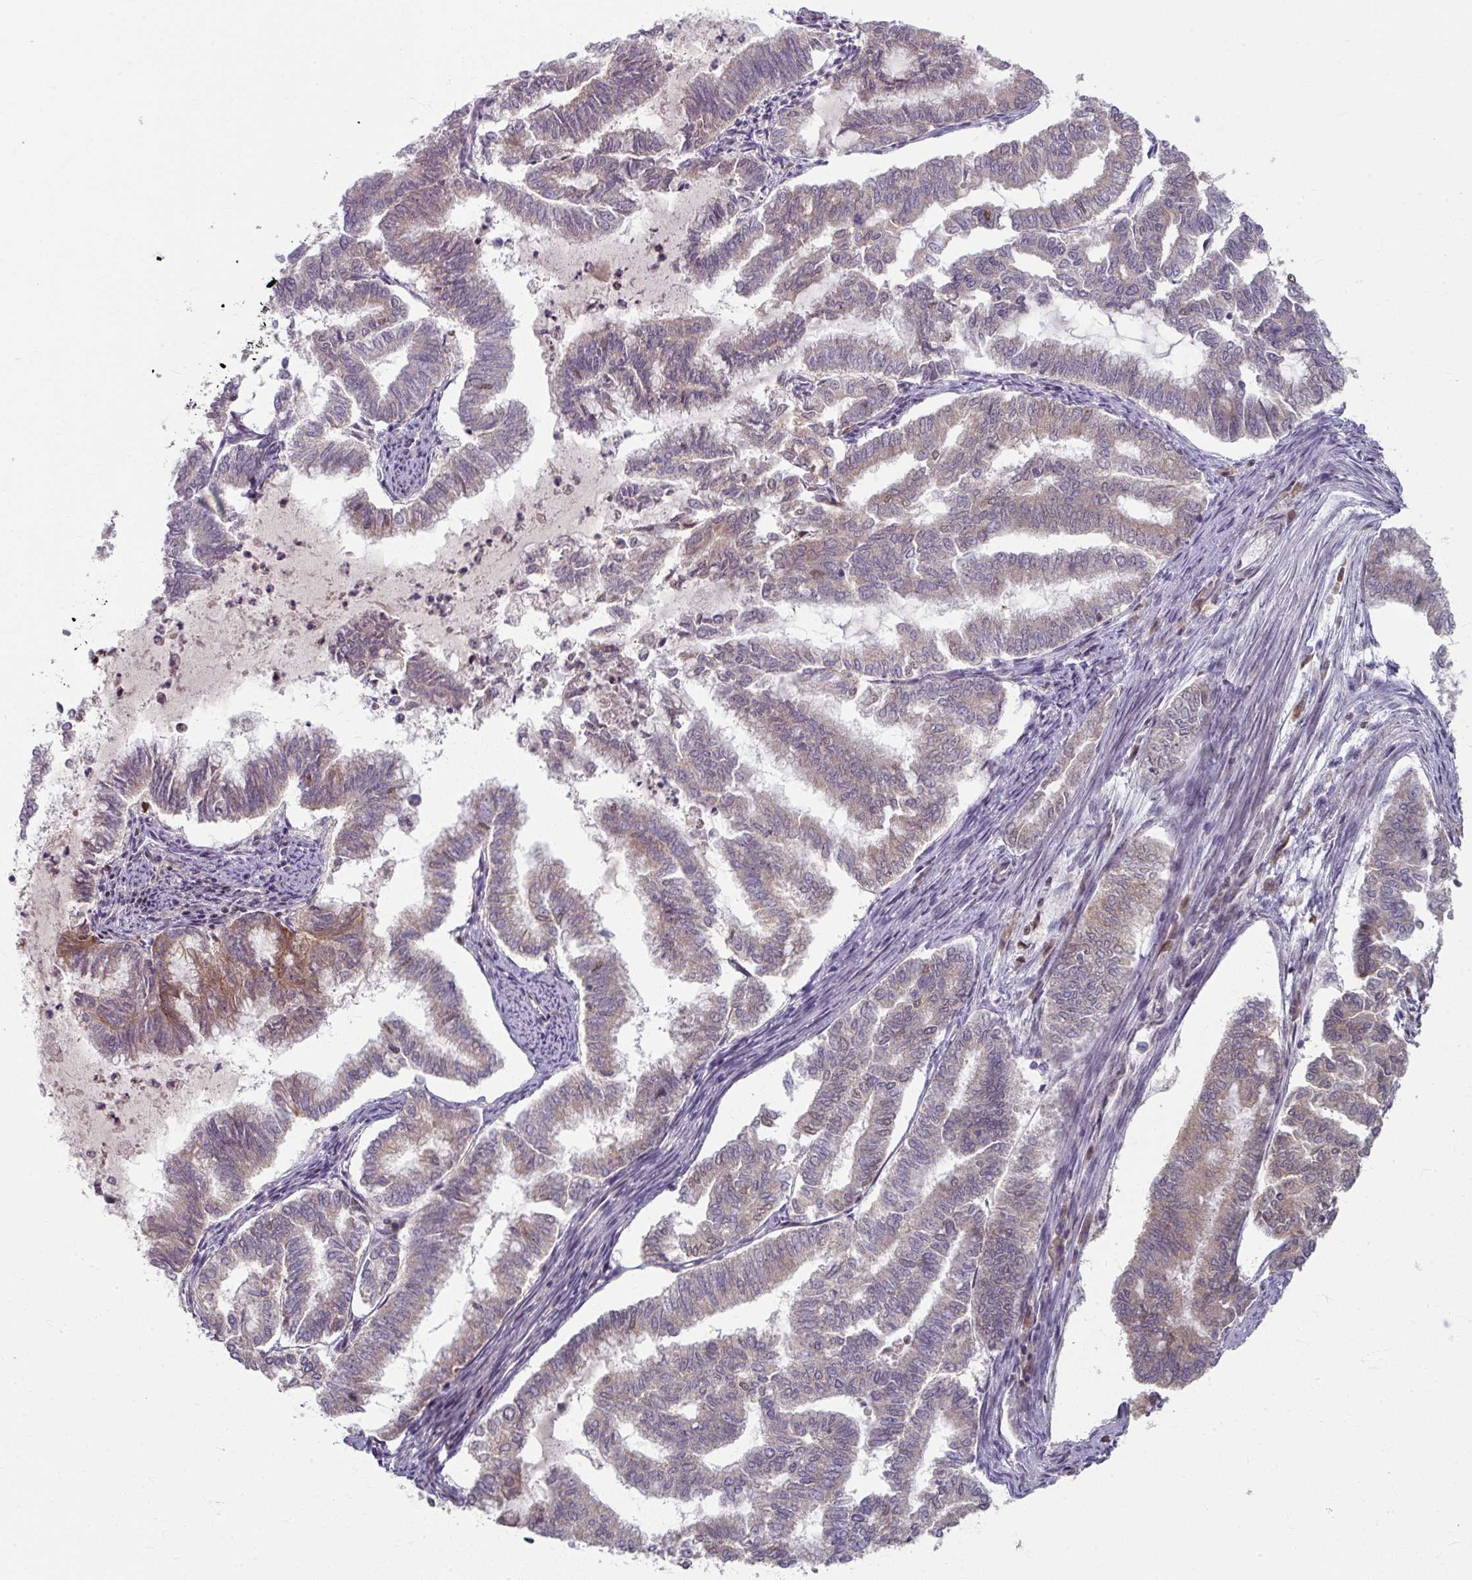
{"staining": {"intensity": "weak", "quantity": "<25%", "location": "cytoplasmic/membranous"}, "tissue": "endometrial cancer", "cell_type": "Tumor cells", "image_type": "cancer", "snomed": [{"axis": "morphology", "description": "Adenocarcinoma, NOS"}, {"axis": "topography", "description": "Endometrium"}], "caption": "The immunohistochemistry photomicrograph has no significant expression in tumor cells of endometrial cancer tissue.", "gene": "KLC3", "patient": {"sex": "female", "age": 79}}